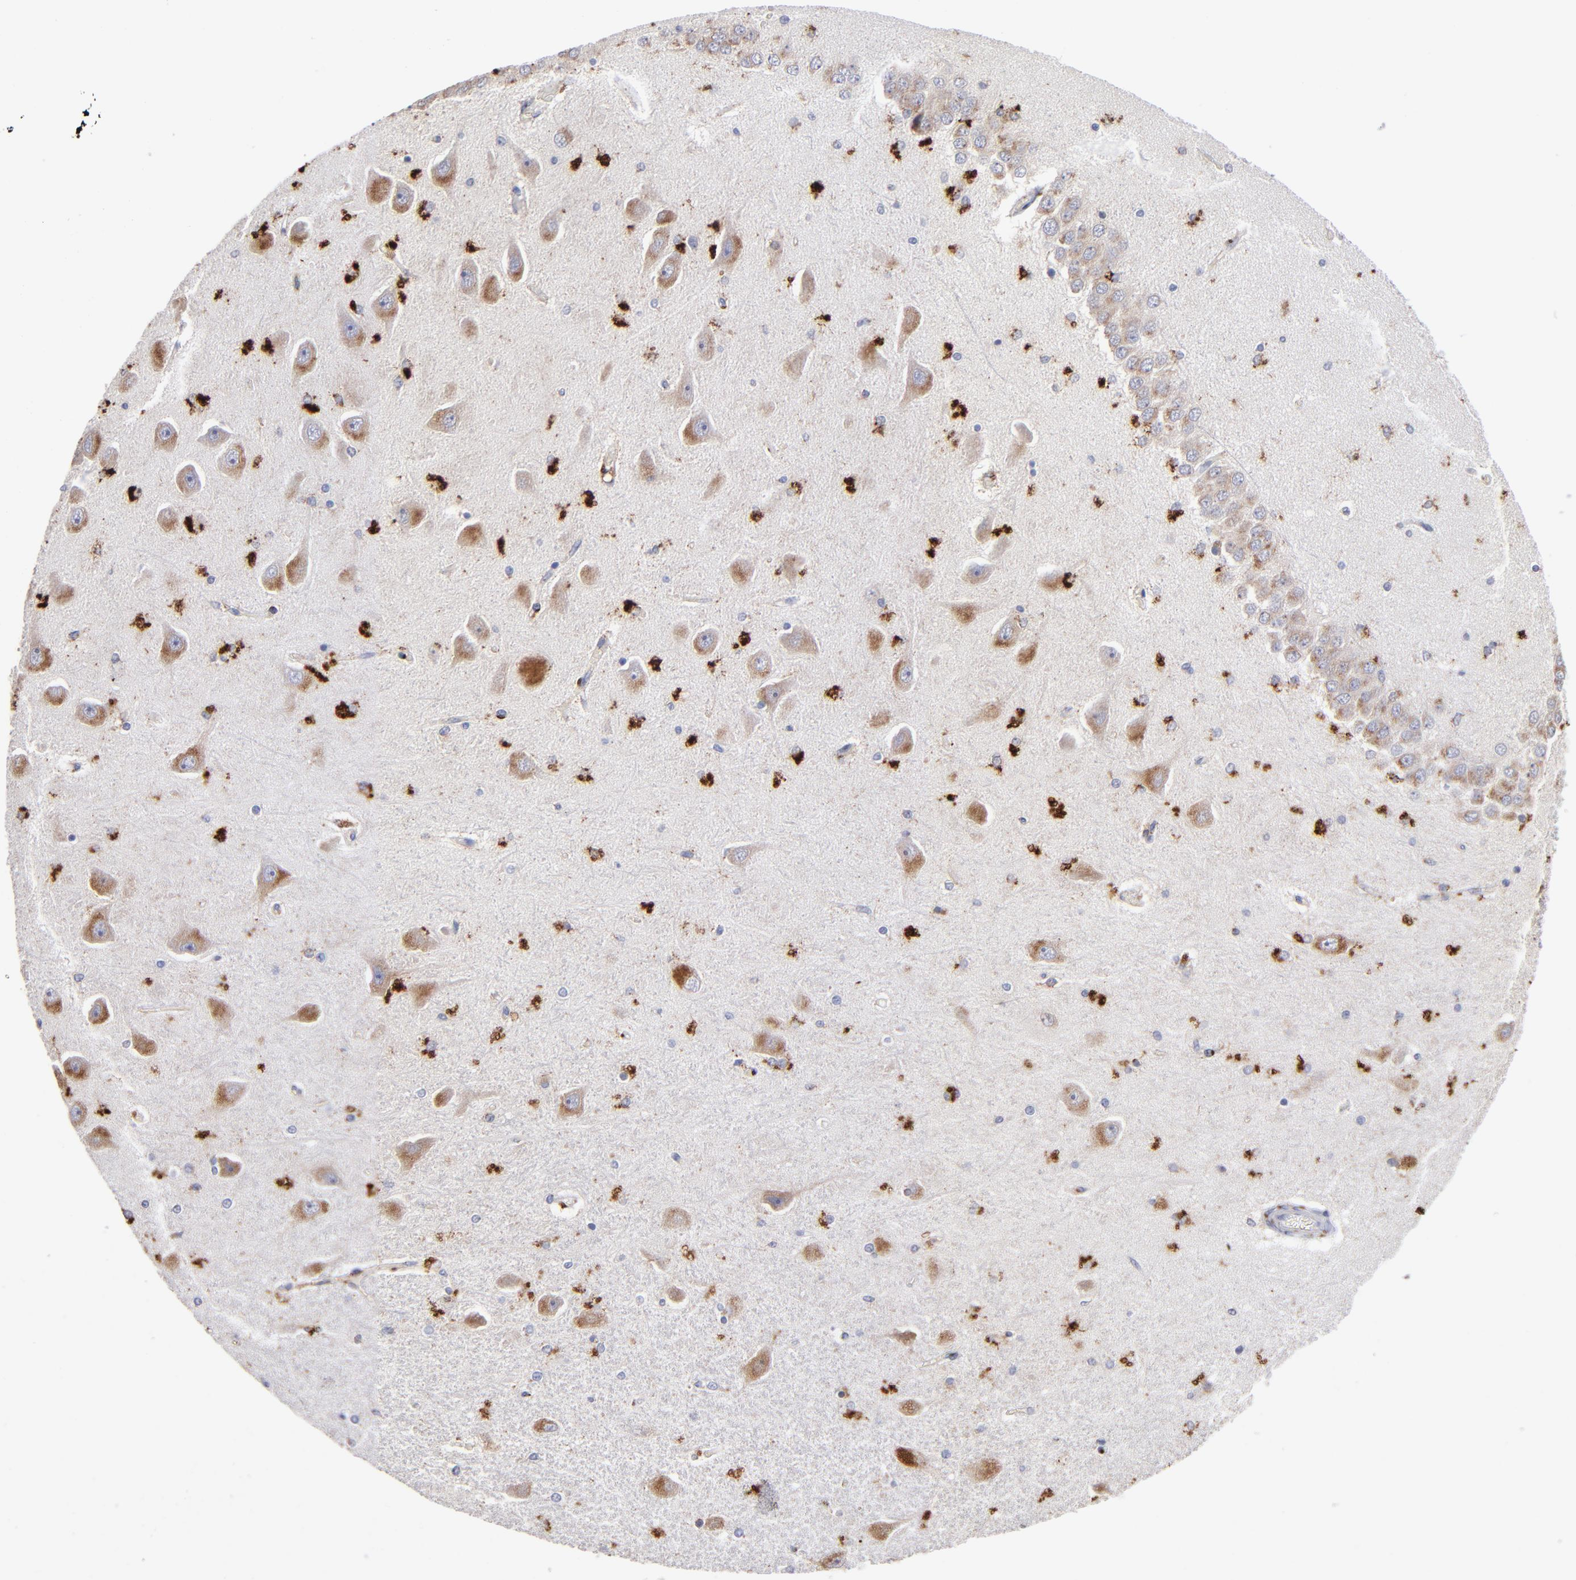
{"staining": {"intensity": "negative", "quantity": "none", "location": "none"}, "tissue": "hippocampus", "cell_type": "Glial cells", "image_type": "normal", "snomed": [{"axis": "morphology", "description": "Normal tissue, NOS"}, {"axis": "topography", "description": "Hippocampus"}], "caption": "An immunohistochemistry (IHC) image of unremarkable hippocampus is shown. There is no staining in glial cells of hippocampus.", "gene": "RRAGA", "patient": {"sex": "female", "age": 54}}